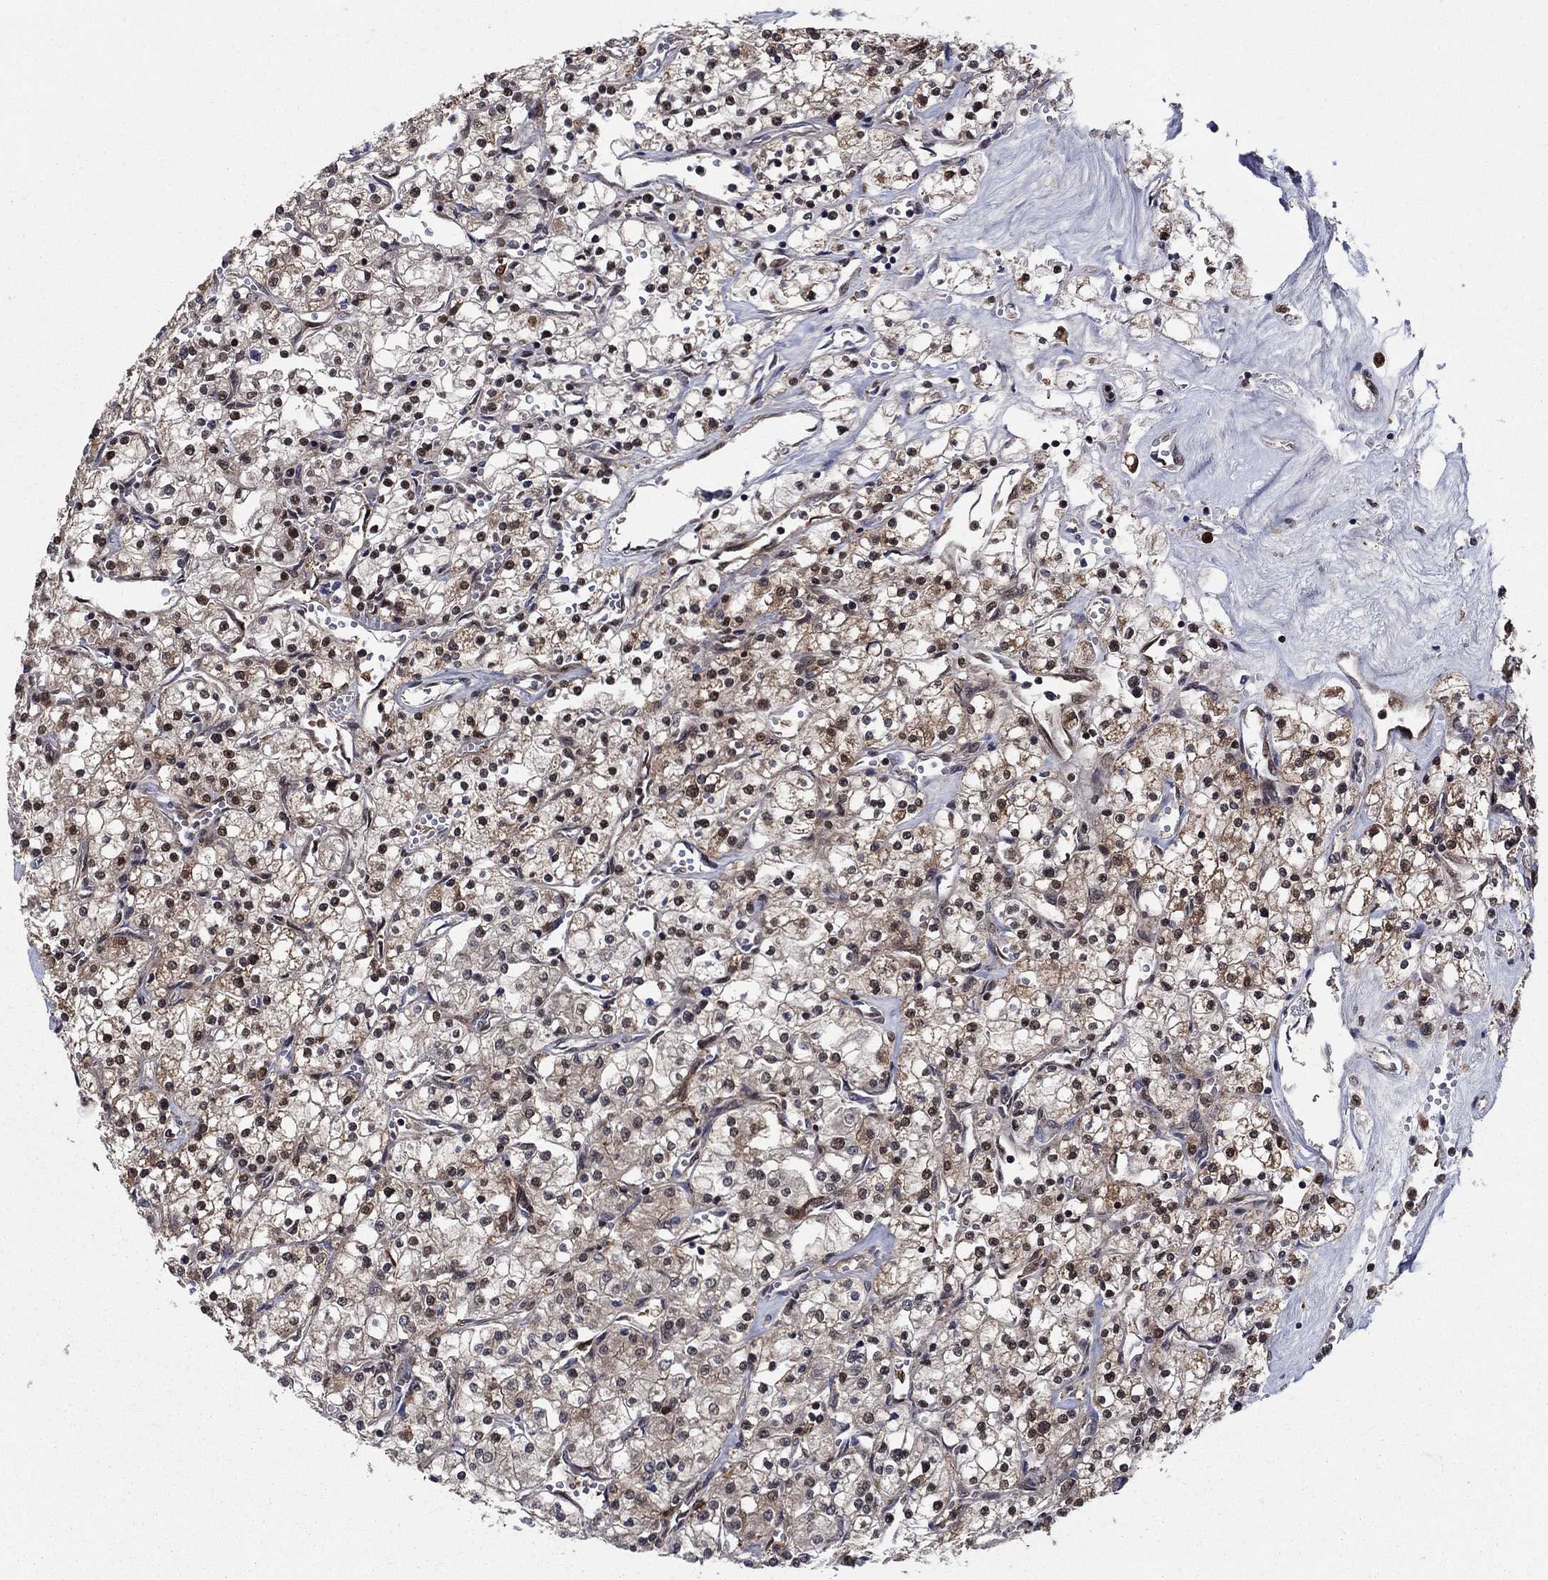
{"staining": {"intensity": "moderate", "quantity": "25%-75%", "location": "cytoplasmic/membranous"}, "tissue": "renal cancer", "cell_type": "Tumor cells", "image_type": "cancer", "snomed": [{"axis": "morphology", "description": "Adenocarcinoma, NOS"}, {"axis": "topography", "description": "Kidney"}], "caption": "Moderate cytoplasmic/membranous positivity is present in about 25%-75% of tumor cells in renal cancer (adenocarcinoma). (IHC, brightfield microscopy, high magnification).", "gene": "CACYBP", "patient": {"sex": "male", "age": 80}}